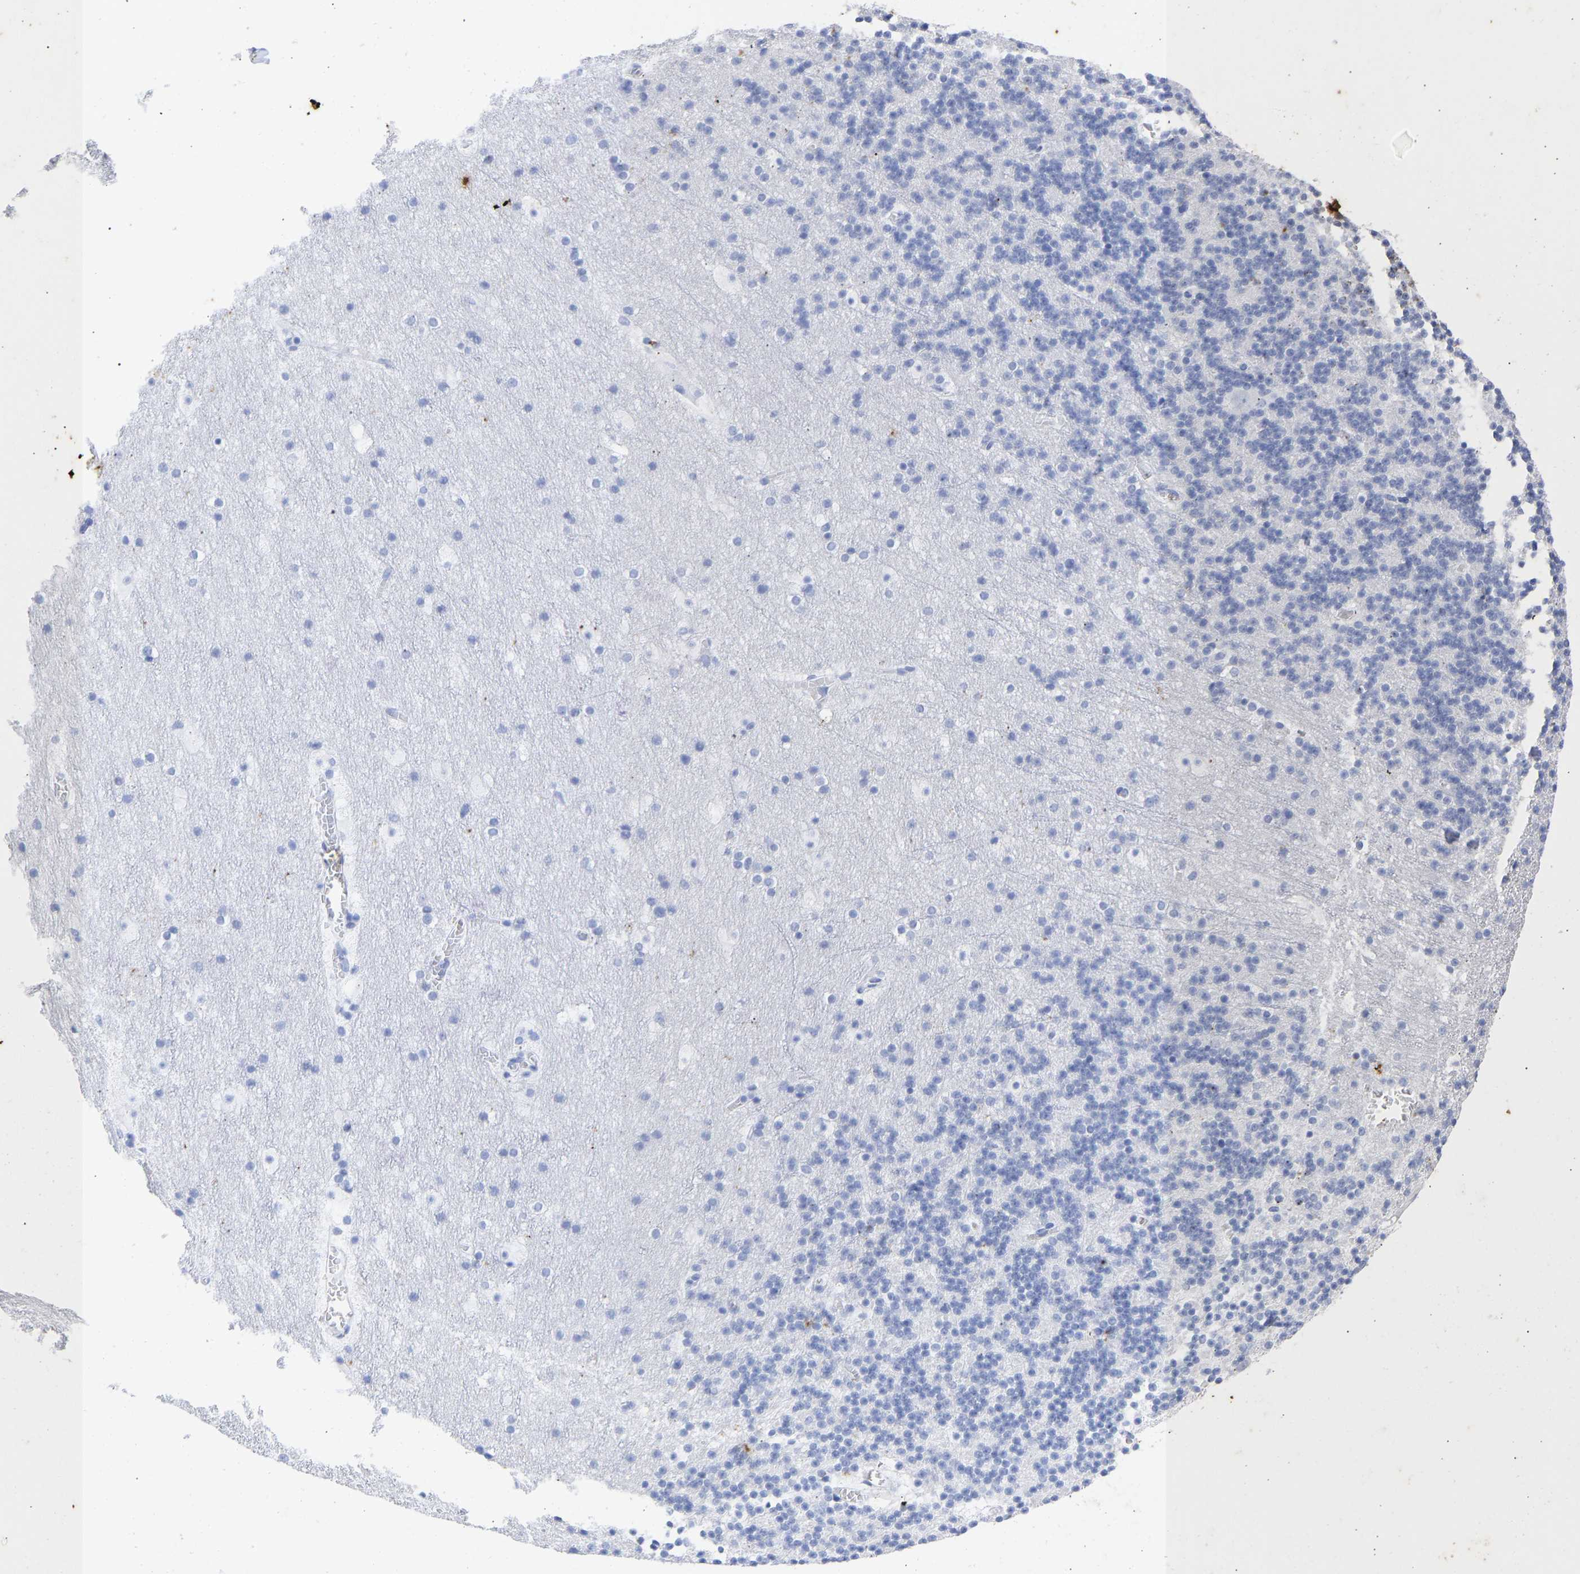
{"staining": {"intensity": "negative", "quantity": "none", "location": "none"}, "tissue": "cerebellum", "cell_type": "Cells in granular layer", "image_type": "normal", "snomed": [{"axis": "morphology", "description": "Normal tissue, NOS"}, {"axis": "topography", "description": "Cerebellum"}], "caption": "Micrograph shows no significant protein positivity in cells in granular layer of benign cerebellum. The staining is performed using DAB brown chromogen with nuclei counter-stained in using hematoxylin.", "gene": "KRT1", "patient": {"sex": "male", "age": 45}}